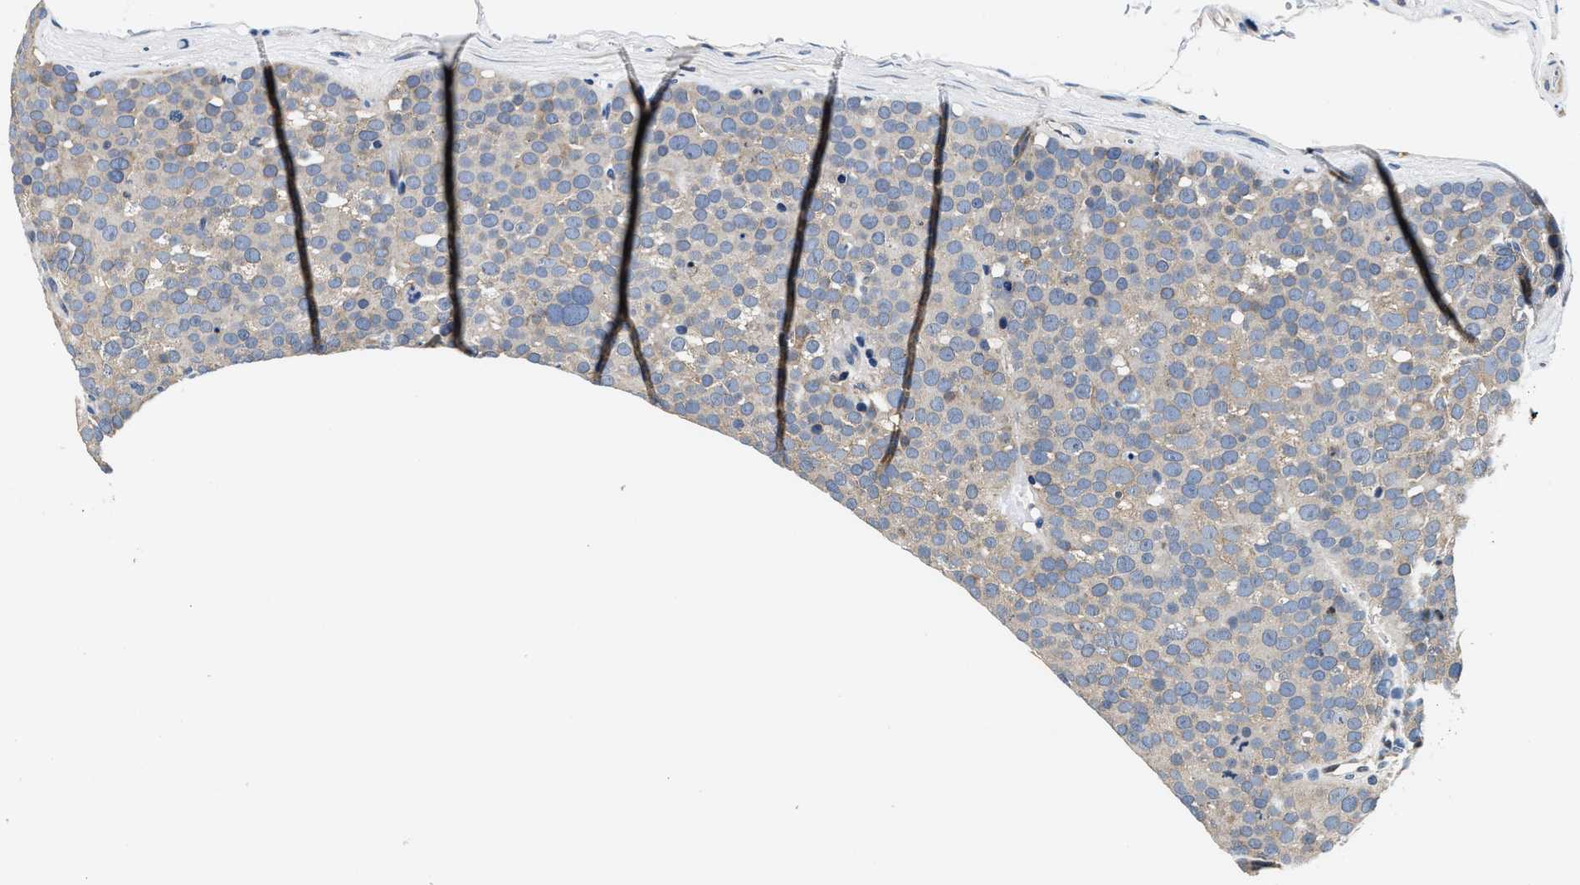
{"staining": {"intensity": "weak", "quantity": "25%-75%", "location": "cytoplasmic/membranous"}, "tissue": "testis cancer", "cell_type": "Tumor cells", "image_type": "cancer", "snomed": [{"axis": "morphology", "description": "Seminoma, NOS"}, {"axis": "topography", "description": "Testis"}], "caption": "Weak cytoplasmic/membranous positivity for a protein is identified in approximately 25%-75% of tumor cells of testis cancer (seminoma) using IHC.", "gene": "ANKIB1", "patient": {"sex": "male", "age": 71}}